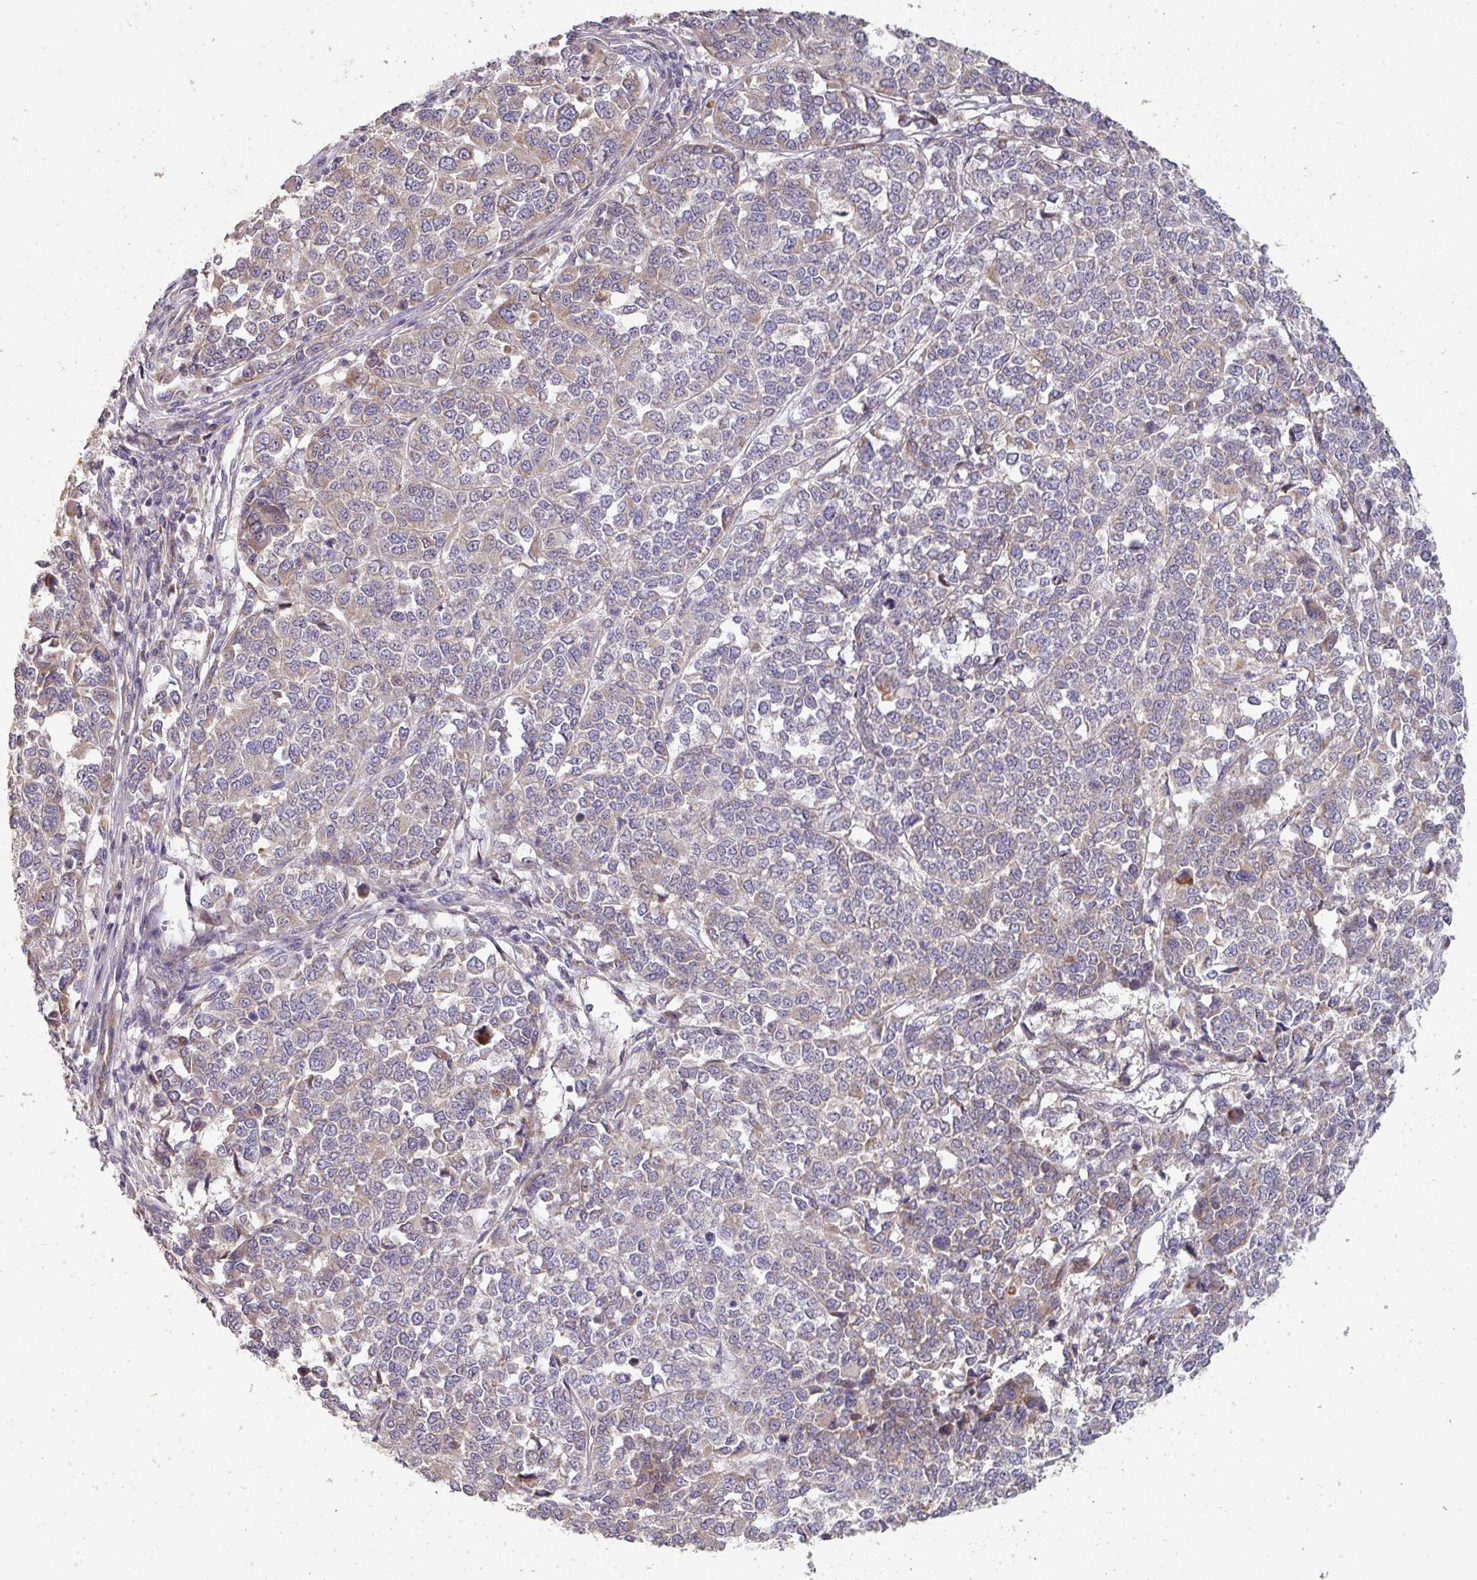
{"staining": {"intensity": "negative", "quantity": "none", "location": "none"}, "tissue": "melanoma", "cell_type": "Tumor cells", "image_type": "cancer", "snomed": [{"axis": "morphology", "description": "Malignant melanoma, Metastatic site"}, {"axis": "topography", "description": "Lymph node"}], "caption": "Tumor cells are negative for brown protein staining in melanoma.", "gene": "PCDH1", "patient": {"sex": "male", "age": 44}}